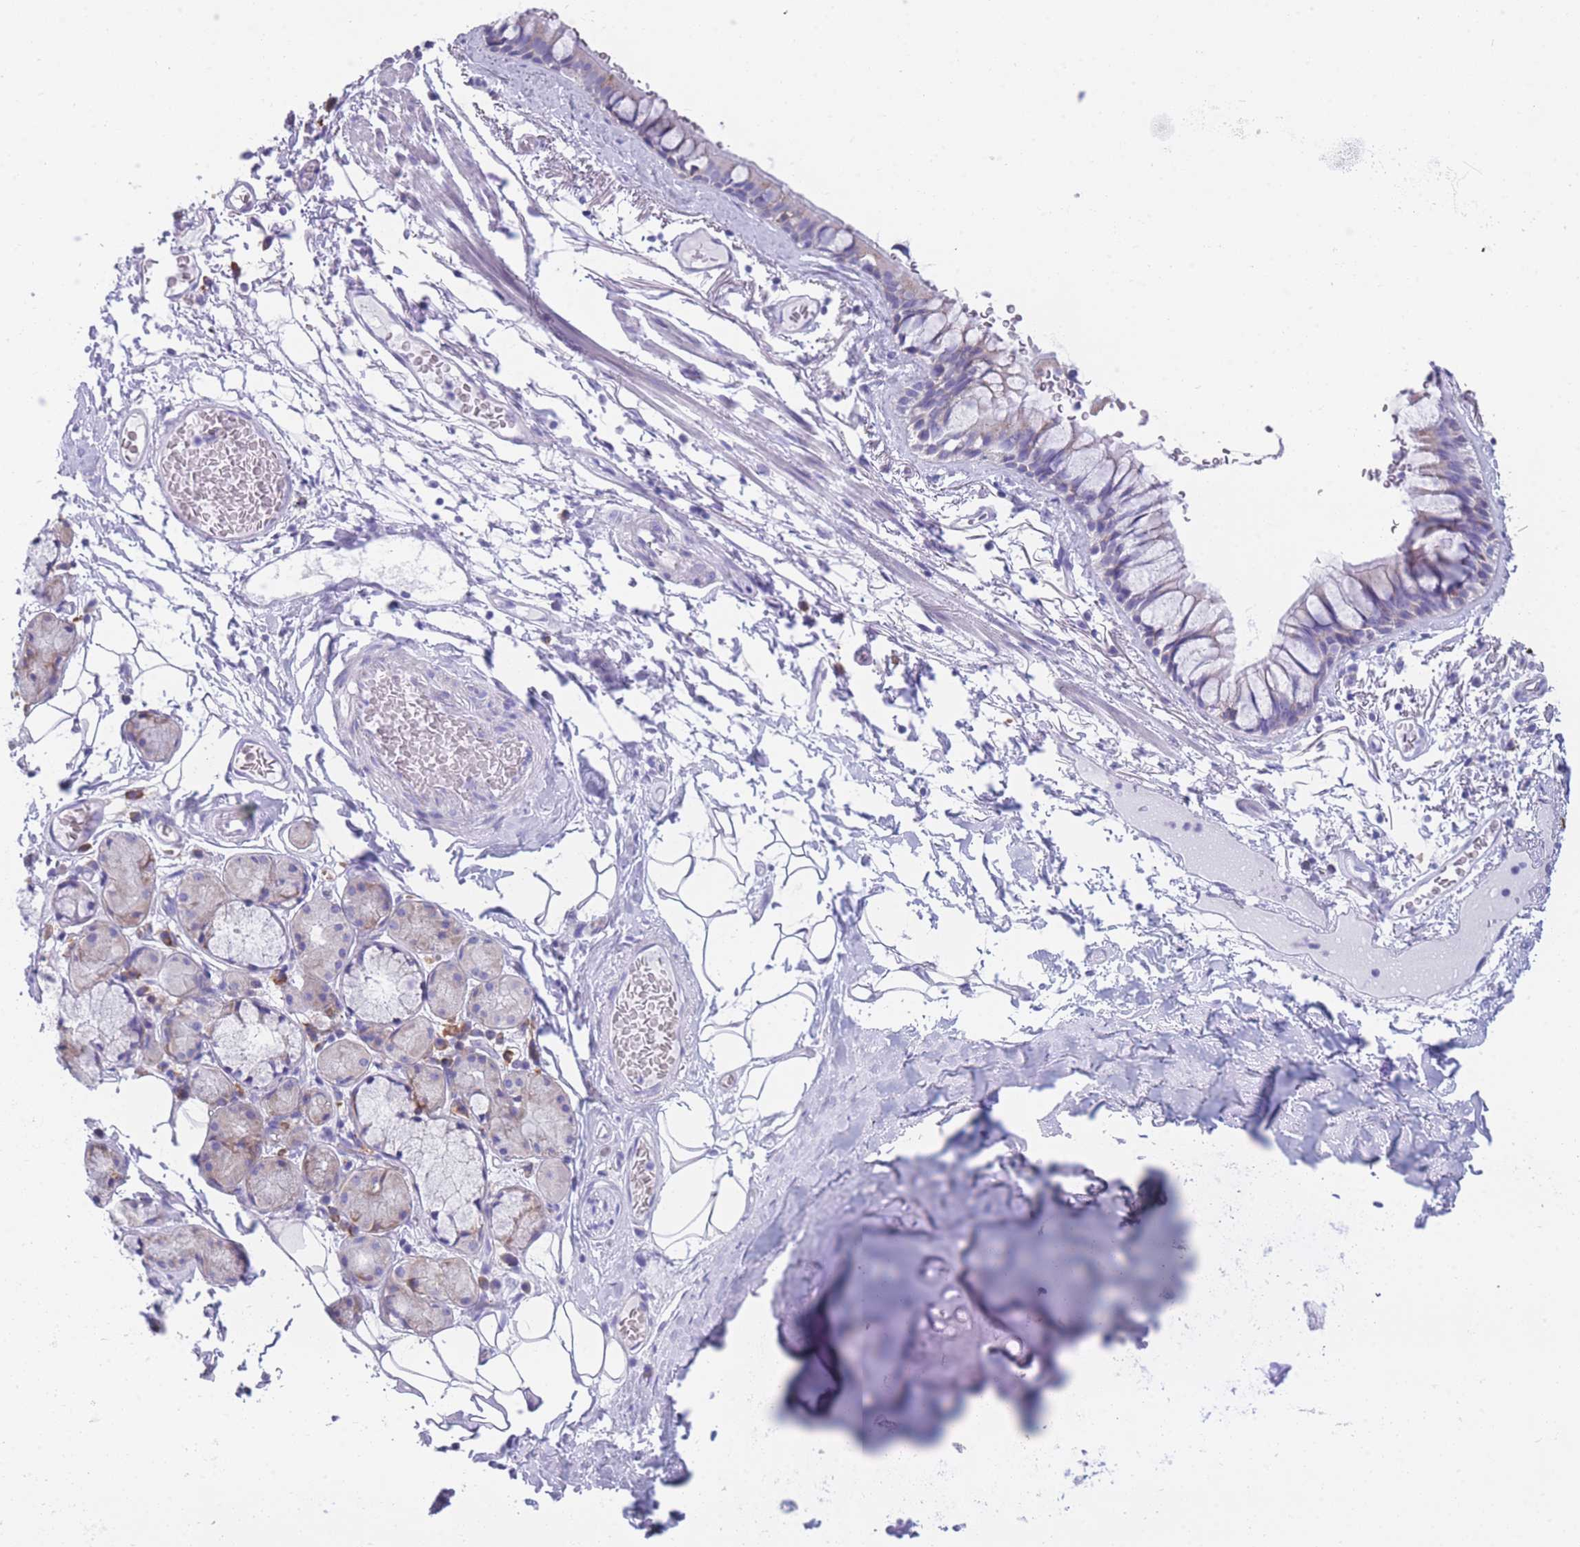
{"staining": {"intensity": "negative", "quantity": "none", "location": "none"}, "tissue": "bronchus", "cell_type": "Respiratory epithelial cells", "image_type": "normal", "snomed": [{"axis": "morphology", "description": "Normal tissue, NOS"}, {"axis": "topography", "description": "Cartilage tissue"}], "caption": "Immunohistochemistry of benign bronchus shows no staining in respiratory epithelial cells.", "gene": "XKR8", "patient": {"sex": "male", "age": 63}}